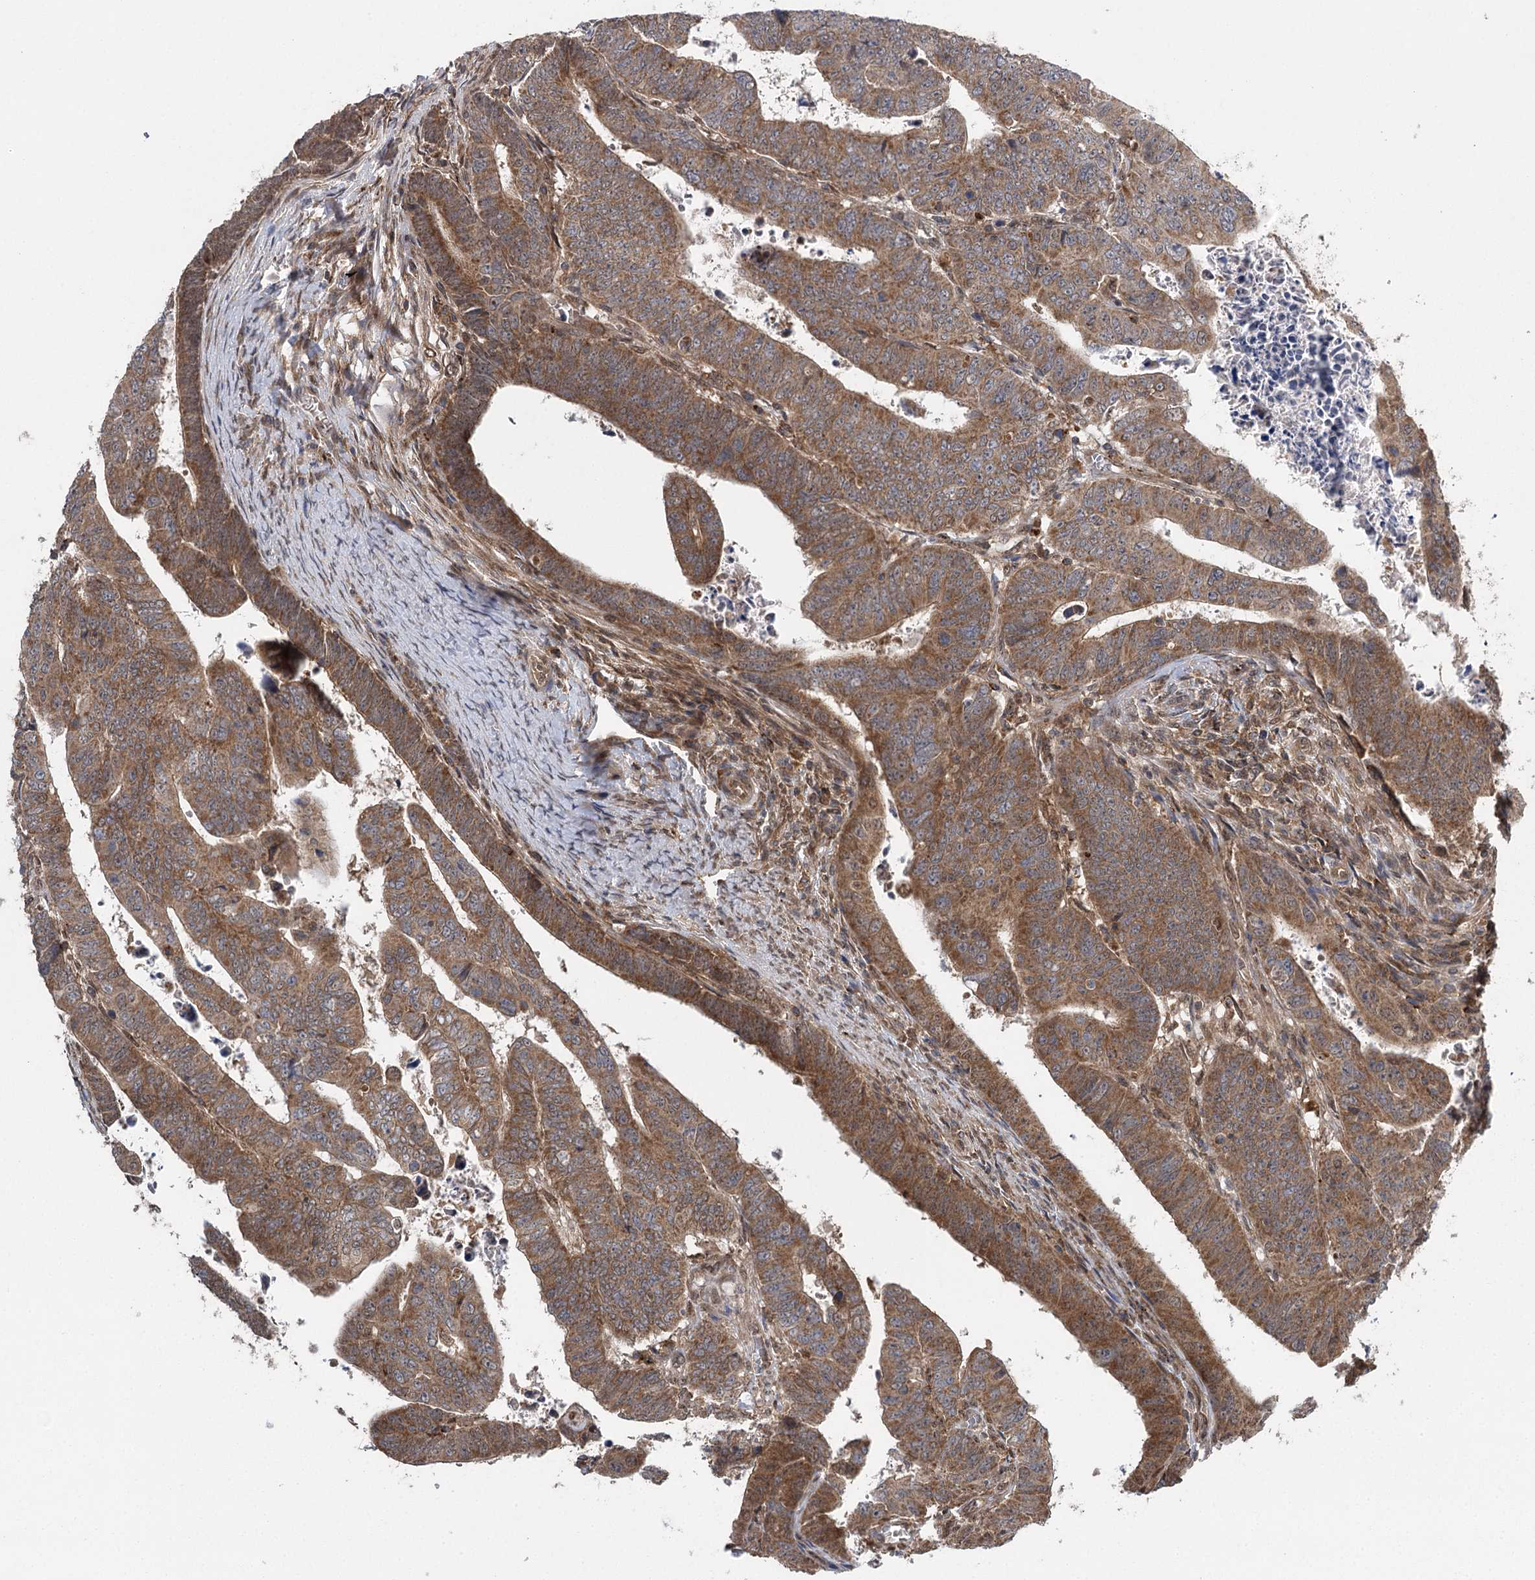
{"staining": {"intensity": "moderate", "quantity": ">75%", "location": "cytoplasmic/membranous"}, "tissue": "colorectal cancer", "cell_type": "Tumor cells", "image_type": "cancer", "snomed": [{"axis": "morphology", "description": "Normal tissue, NOS"}, {"axis": "morphology", "description": "Adenocarcinoma, NOS"}, {"axis": "topography", "description": "Rectum"}], "caption": "Immunohistochemical staining of adenocarcinoma (colorectal) reveals medium levels of moderate cytoplasmic/membranous protein positivity in about >75% of tumor cells.", "gene": "C12orf4", "patient": {"sex": "female", "age": 65}}